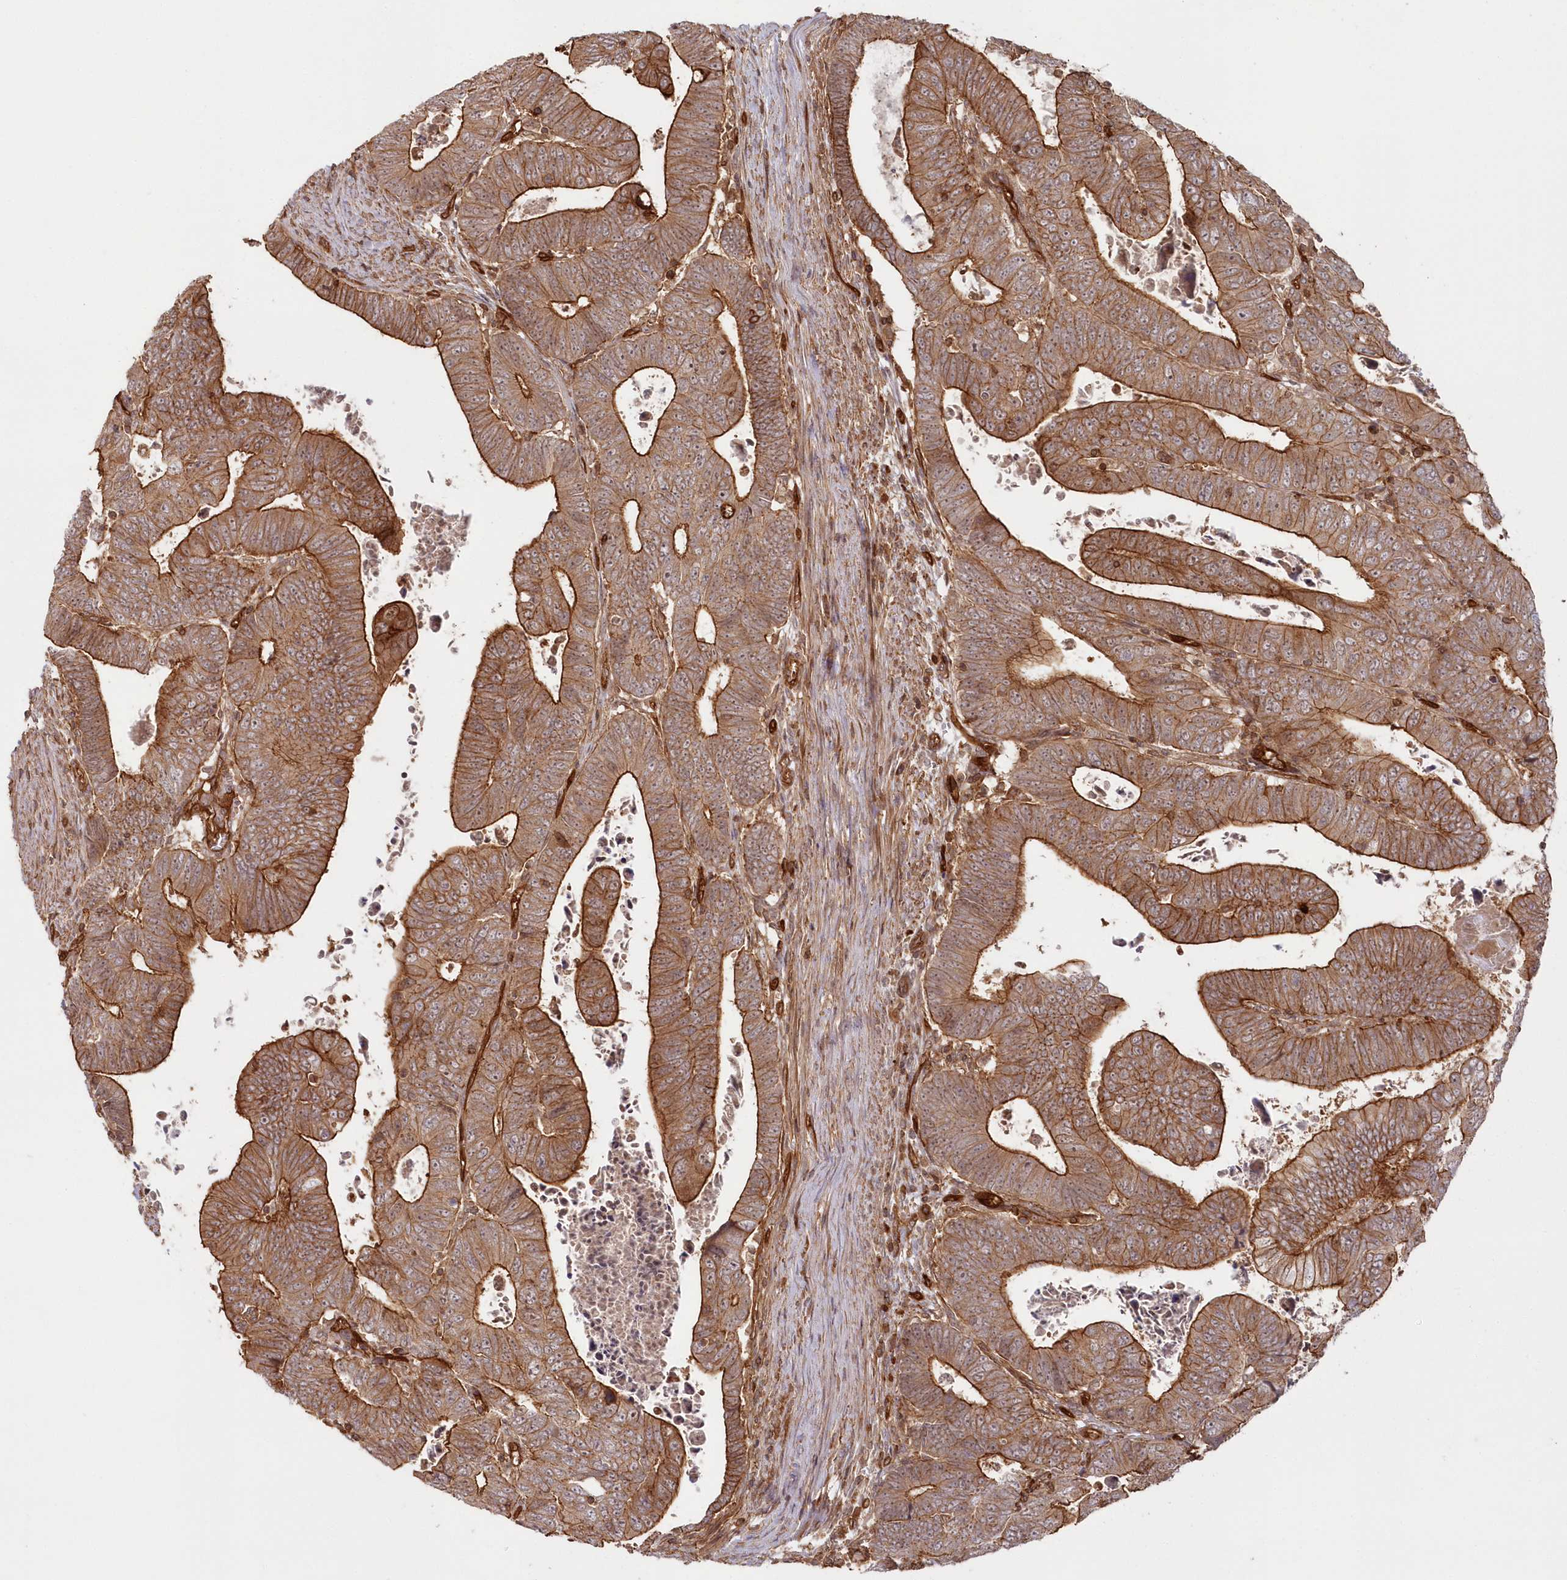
{"staining": {"intensity": "strong", "quantity": ">75%", "location": "cytoplasmic/membranous"}, "tissue": "colorectal cancer", "cell_type": "Tumor cells", "image_type": "cancer", "snomed": [{"axis": "morphology", "description": "Normal tissue, NOS"}, {"axis": "morphology", "description": "Adenocarcinoma, NOS"}, {"axis": "topography", "description": "Rectum"}], "caption": "Protein expression analysis of human colorectal cancer reveals strong cytoplasmic/membranous staining in about >75% of tumor cells.", "gene": "RGCC", "patient": {"sex": "female", "age": 65}}